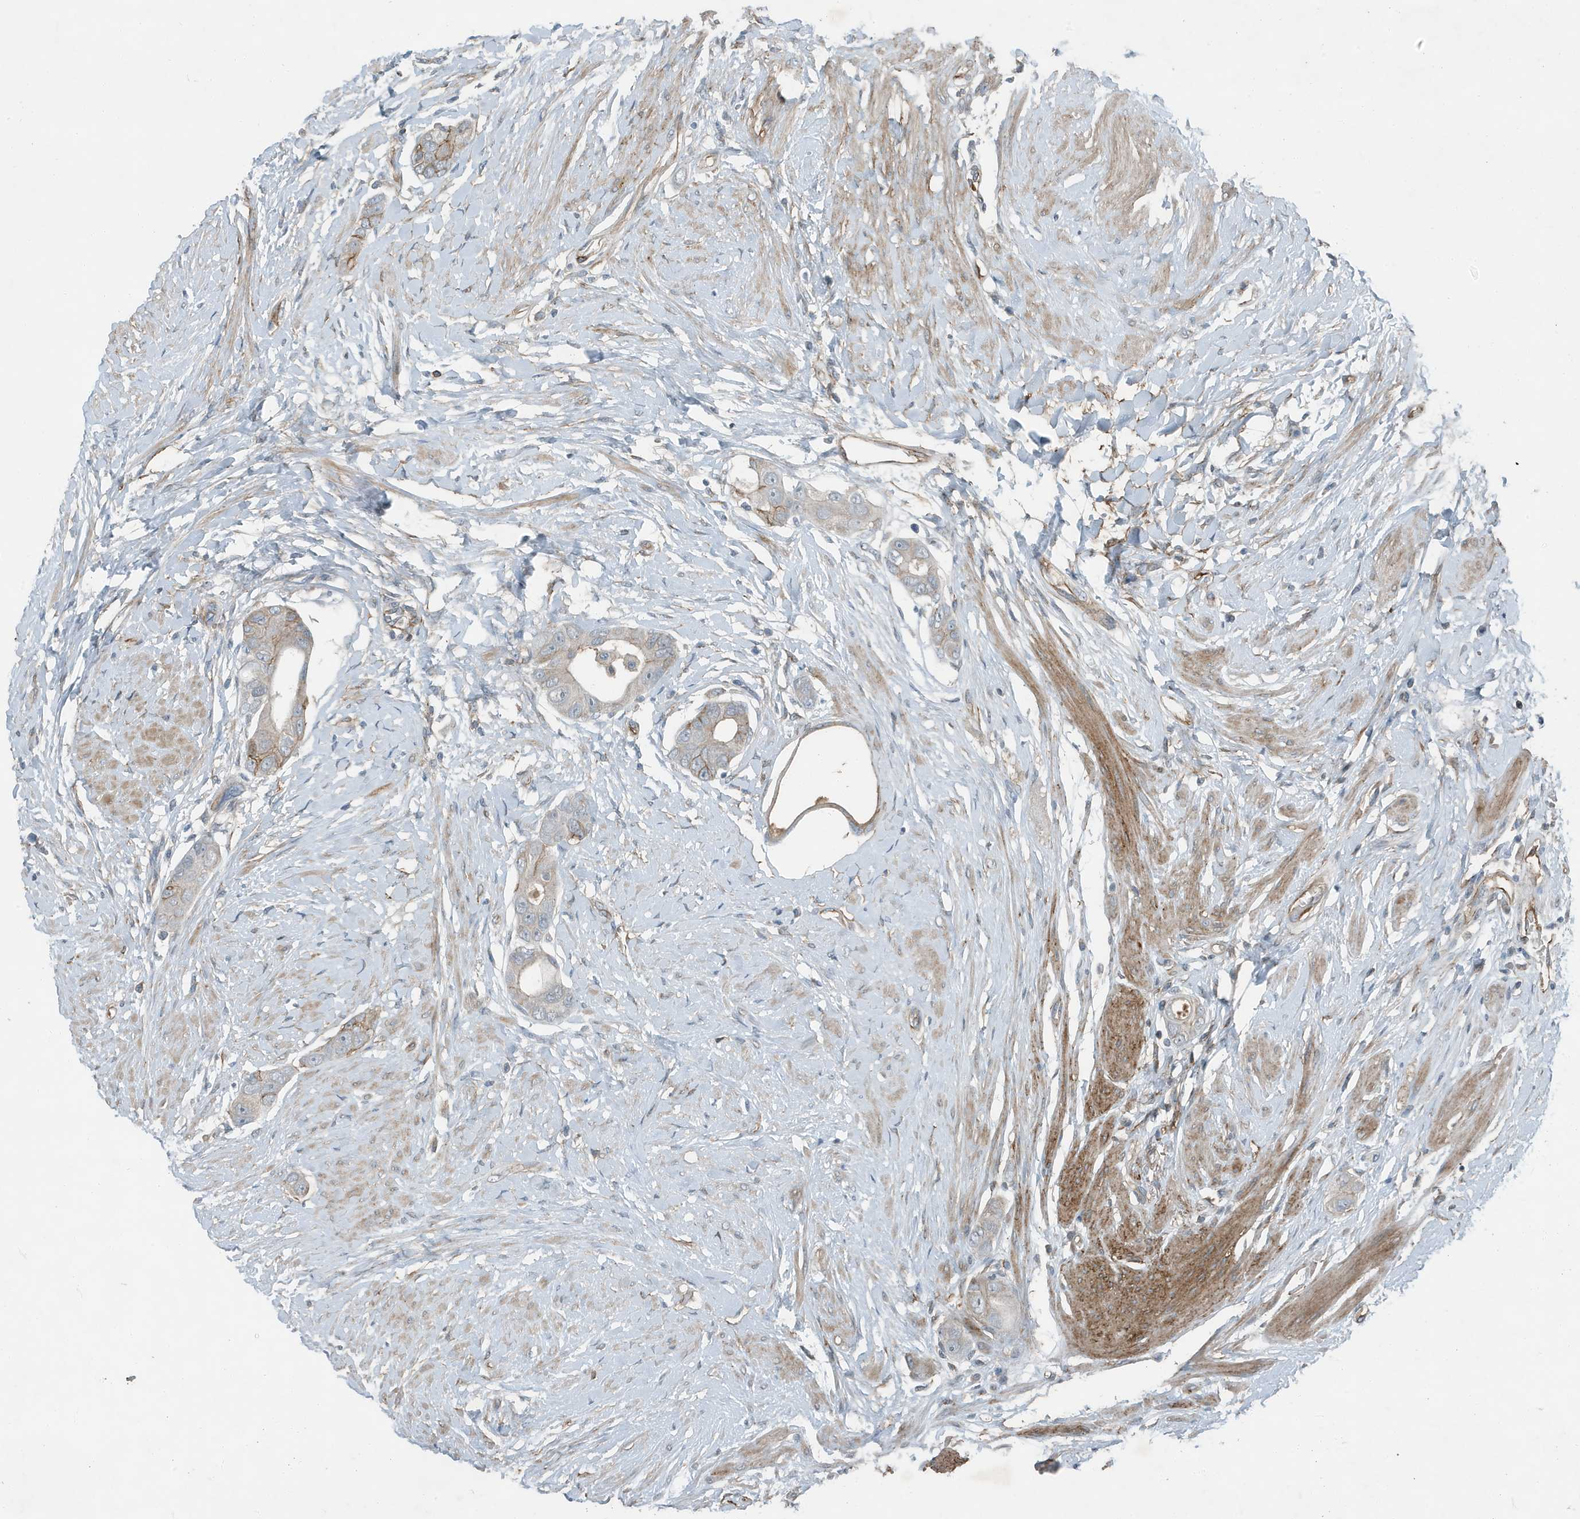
{"staining": {"intensity": "moderate", "quantity": "<25%", "location": "cytoplasmic/membranous"}, "tissue": "colorectal cancer", "cell_type": "Tumor cells", "image_type": "cancer", "snomed": [{"axis": "morphology", "description": "Adenocarcinoma, NOS"}, {"axis": "topography", "description": "Rectum"}], "caption": "Human adenocarcinoma (colorectal) stained with a protein marker exhibits moderate staining in tumor cells.", "gene": "DAPP1", "patient": {"sex": "male", "age": 51}}